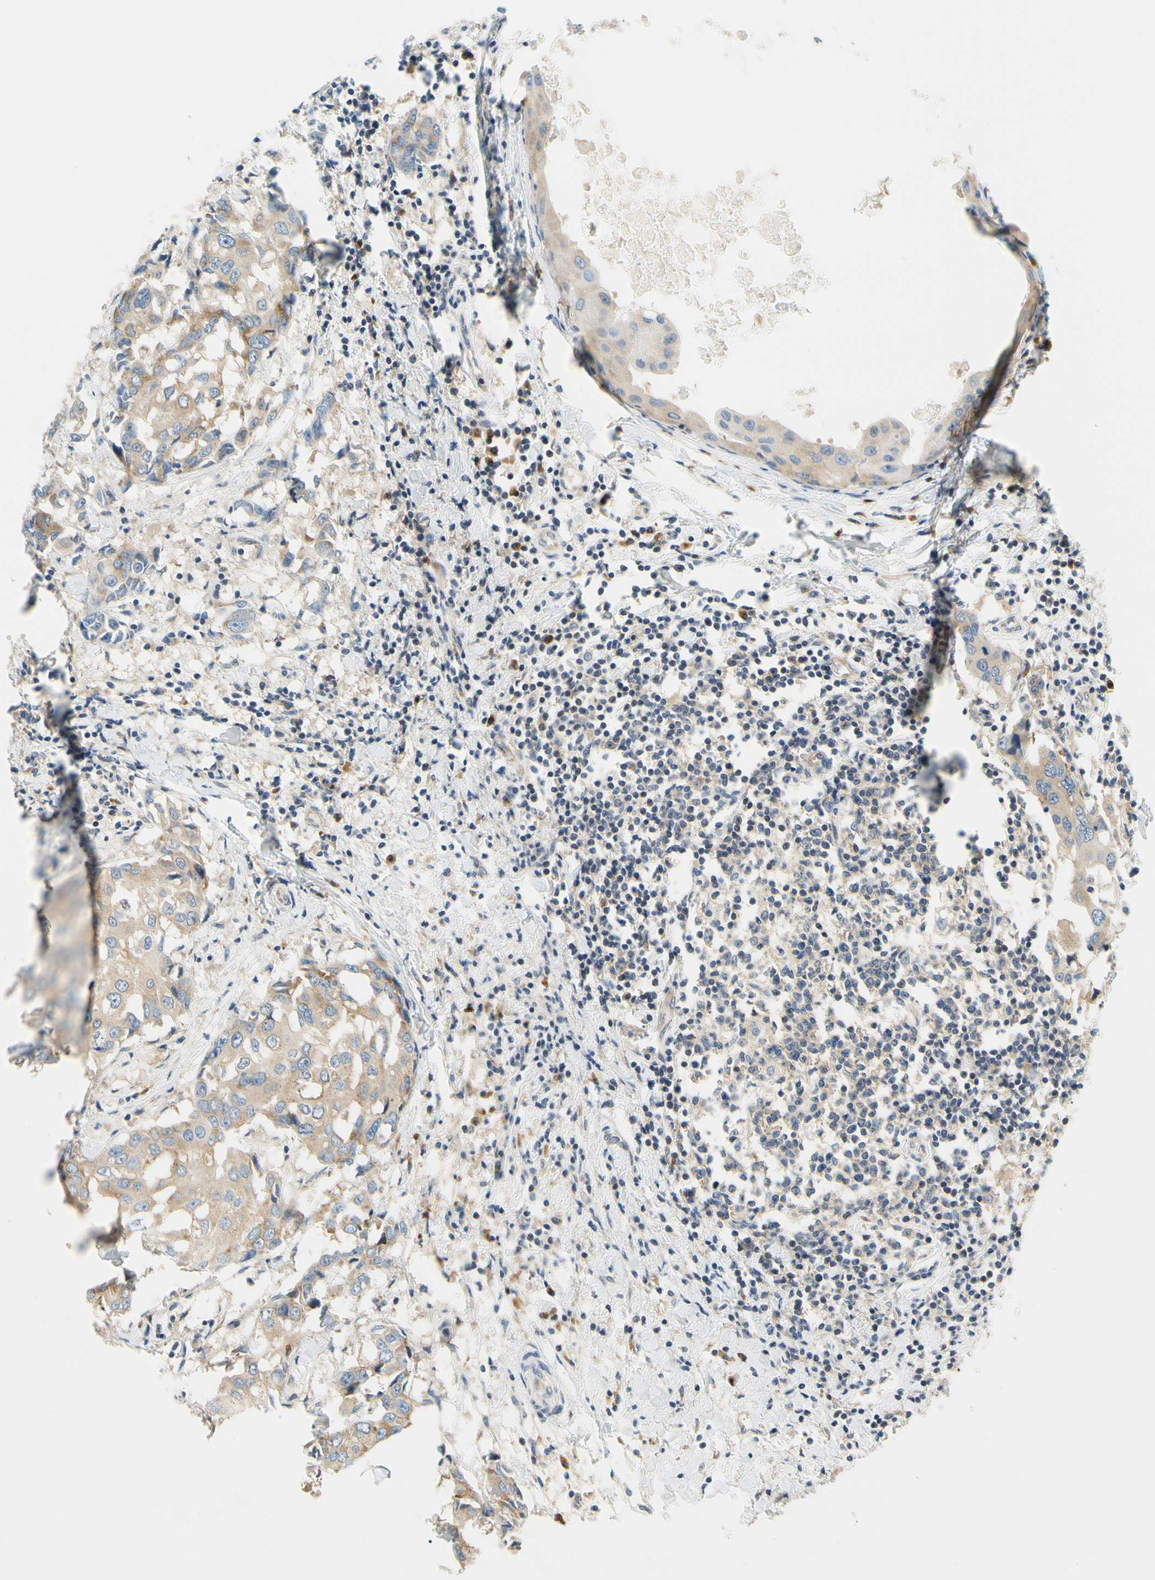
{"staining": {"intensity": "weak", "quantity": ">75%", "location": "cytoplasmic/membranous"}, "tissue": "breast cancer", "cell_type": "Tumor cells", "image_type": "cancer", "snomed": [{"axis": "morphology", "description": "Duct carcinoma"}, {"axis": "topography", "description": "Breast"}], "caption": "Invasive ductal carcinoma (breast) tissue displays weak cytoplasmic/membranous positivity in about >75% of tumor cells, visualized by immunohistochemistry.", "gene": "LRRC47", "patient": {"sex": "female", "age": 27}}